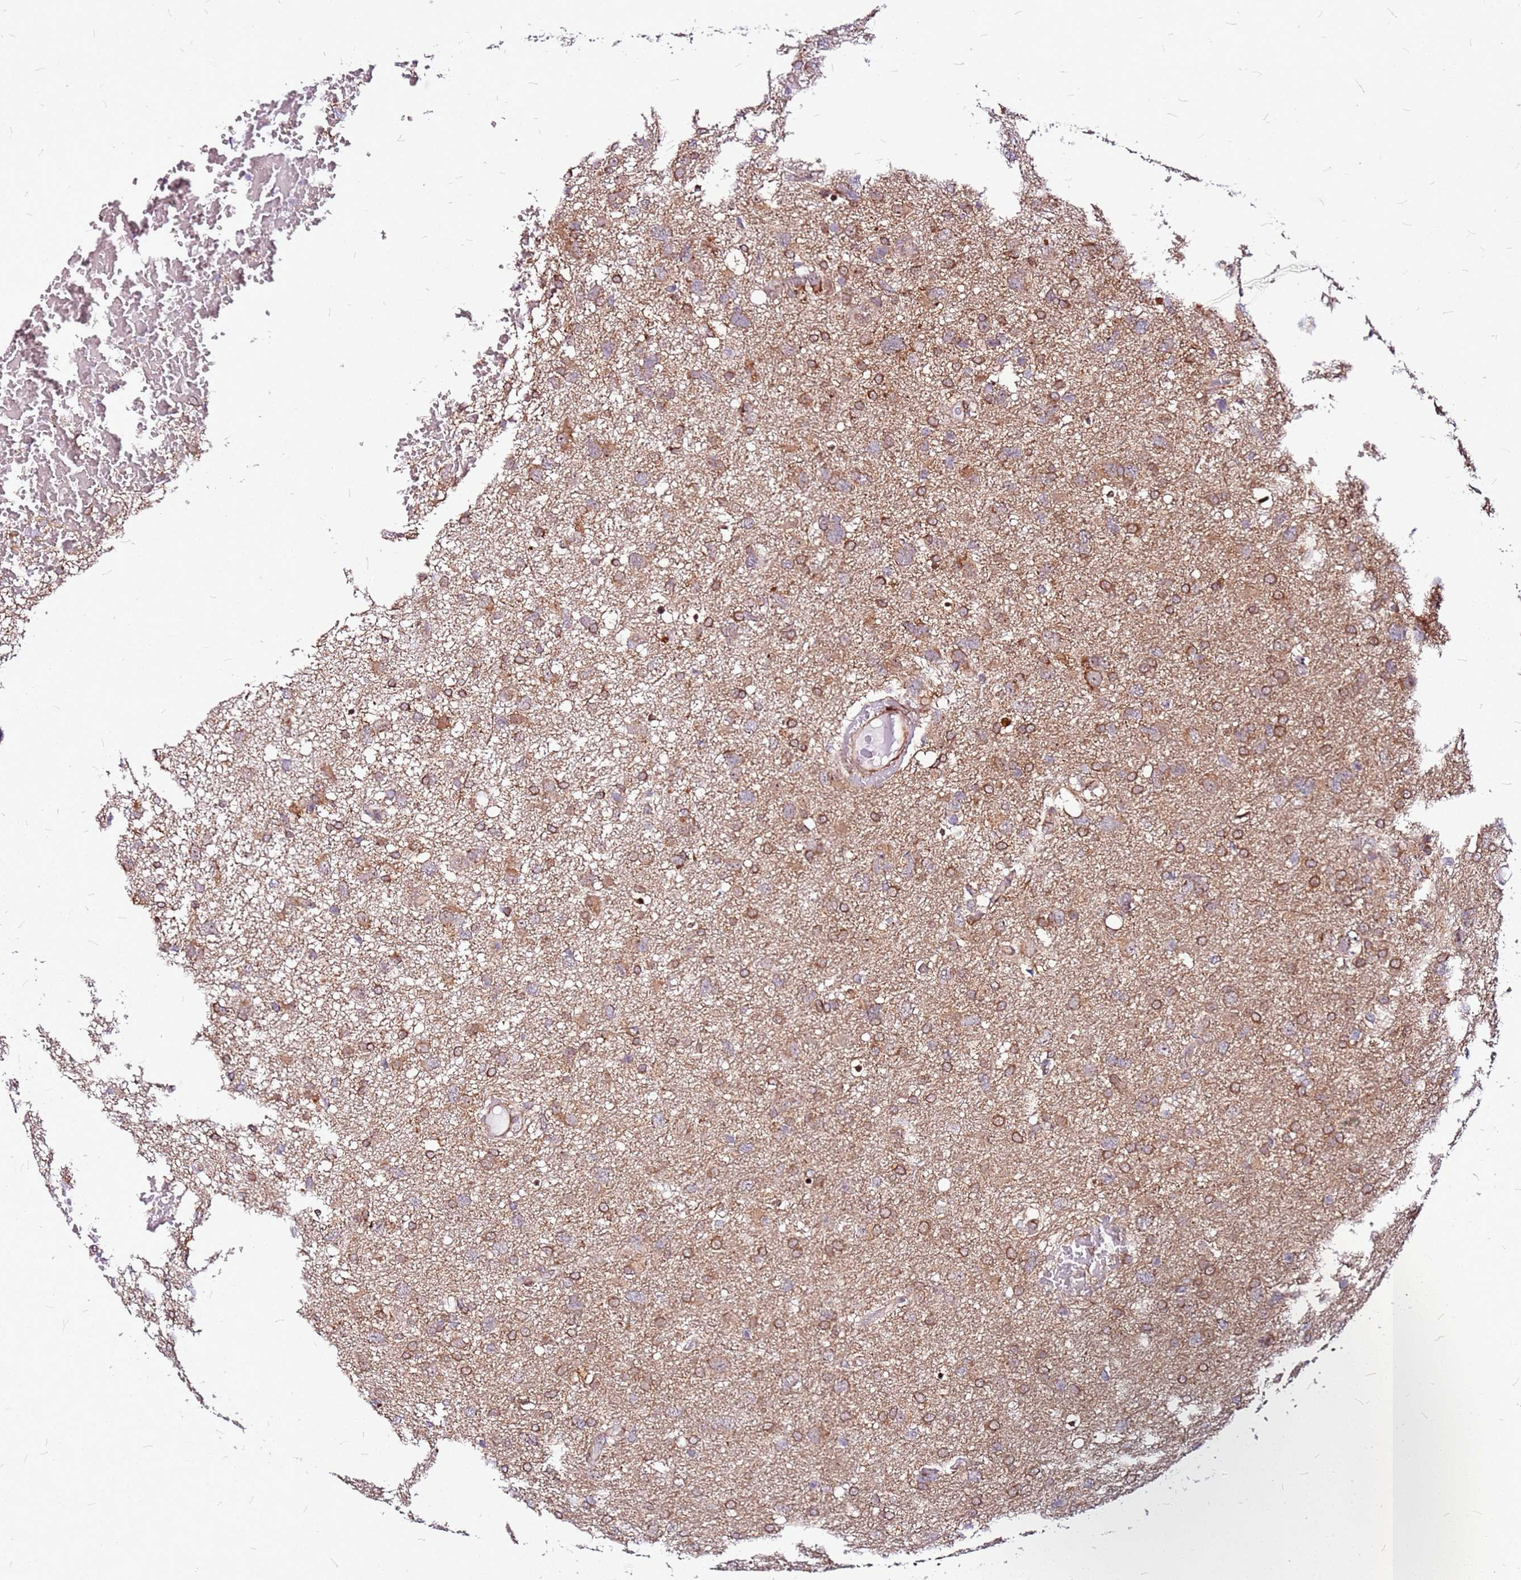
{"staining": {"intensity": "moderate", "quantity": ">75%", "location": "cytoplasmic/membranous"}, "tissue": "glioma", "cell_type": "Tumor cells", "image_type": "cancer", "snomed": [{"axis": "morphology", "description": "Glioma, malignant, High grade"}, {"axis": "topography", "description": "Brain"}], "caption": "A micrograph showing moderate cytoplasmic/membranous positivity in about >75% of tumor cells in glioma, as visualized by brown immunohistochemical staining.", "gene": "OR51T1", "patient": {"sex": "male", "age": 61}}